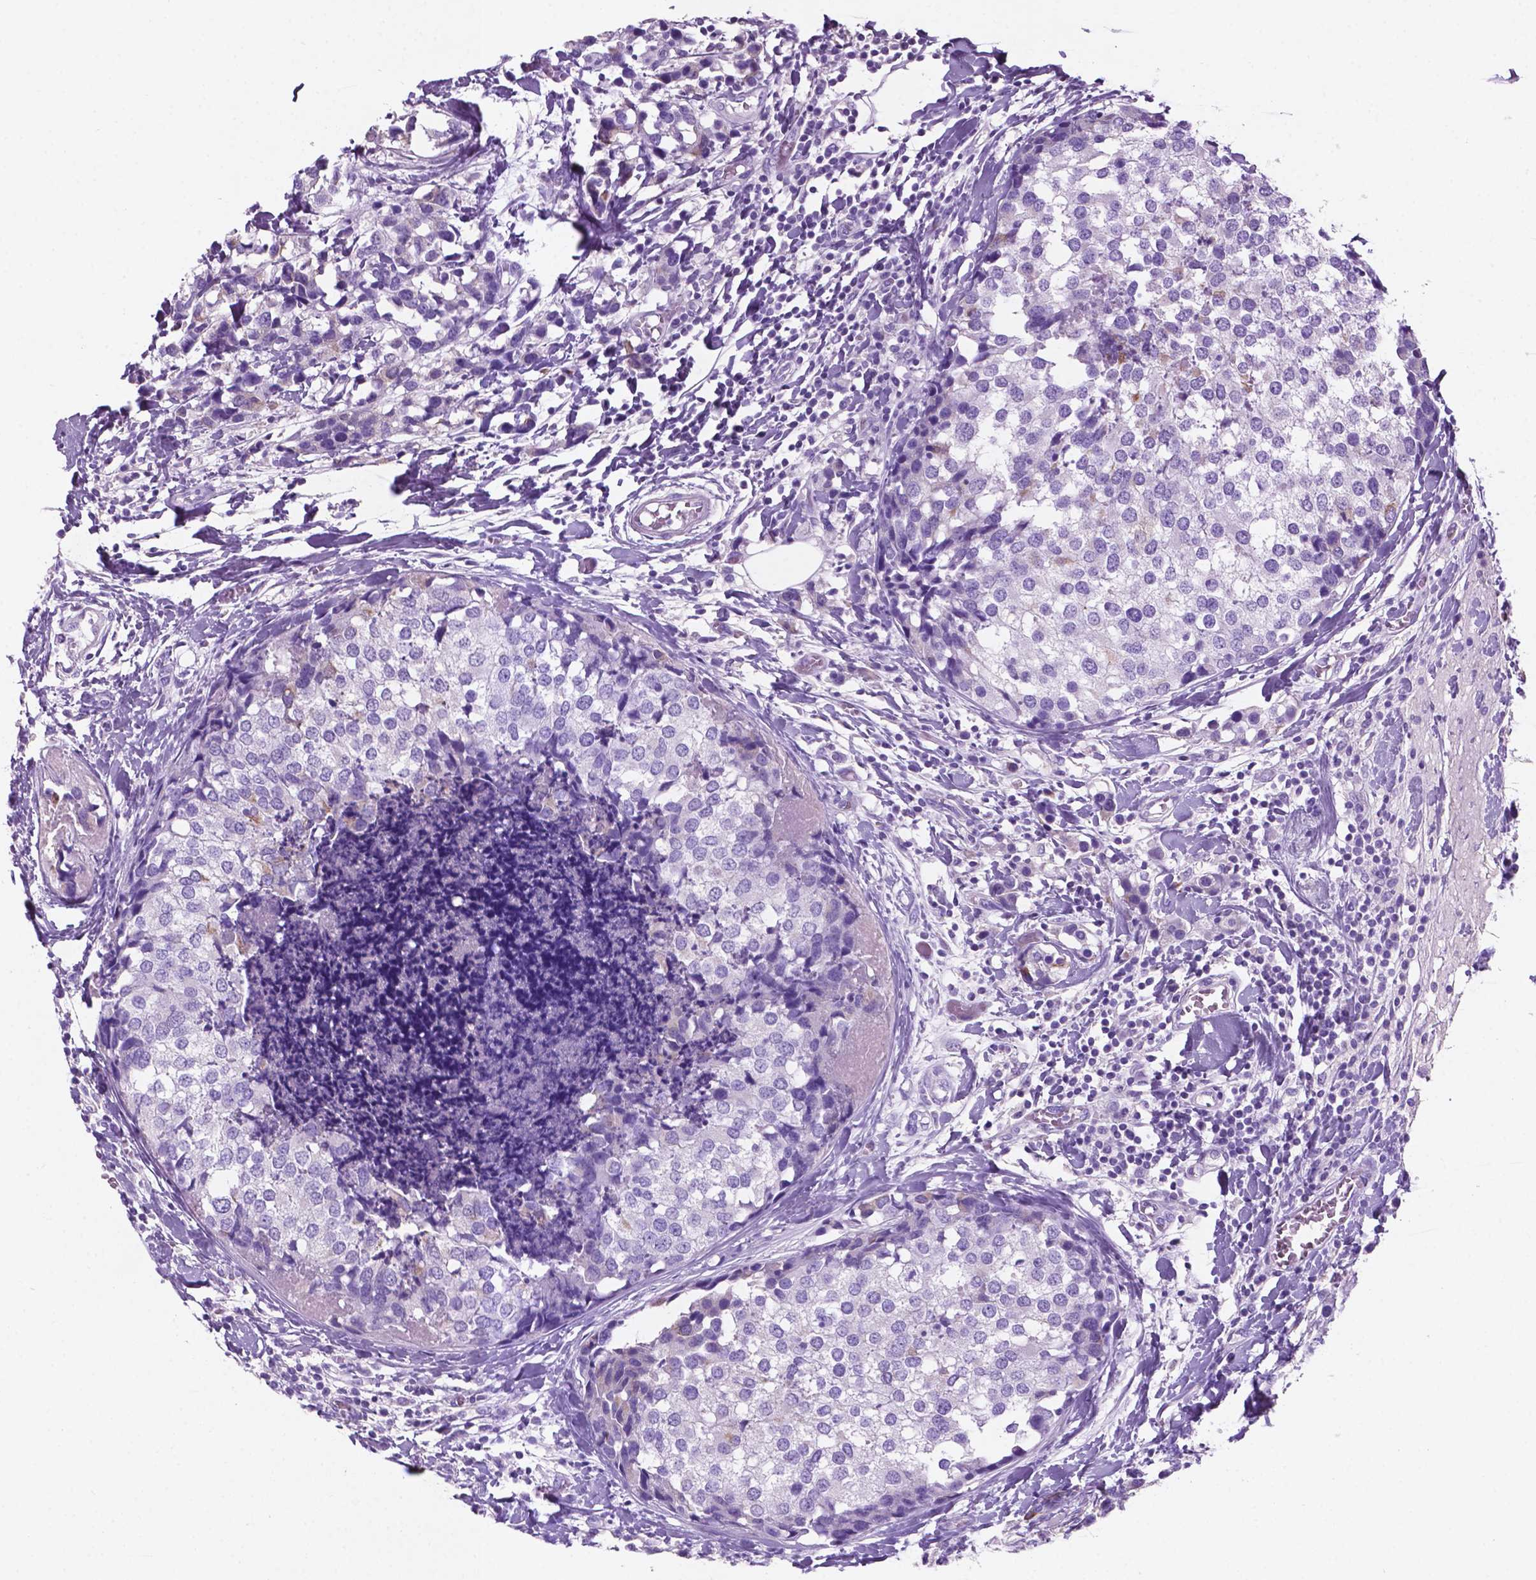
{"staining": {"intensity": "negative", "quantity": "none", "location": "none"}, "tissue": "breast cancer", "cell_type": "Tumor cells", "image_type": "cancer", "snomed": [{"axis": "morphology", "description": "Lobular carcinoma"}, {"axis": "topography", "description": "Breast"}], "caption": "DAB (3,3'-diaminobenzidine) immunohistochemical staining of human lobular carcinoma (breast) reveals no significant expression in tumor cells.", "gene": "POU4F1", "patient": {"sex": "female", "age": 59}}